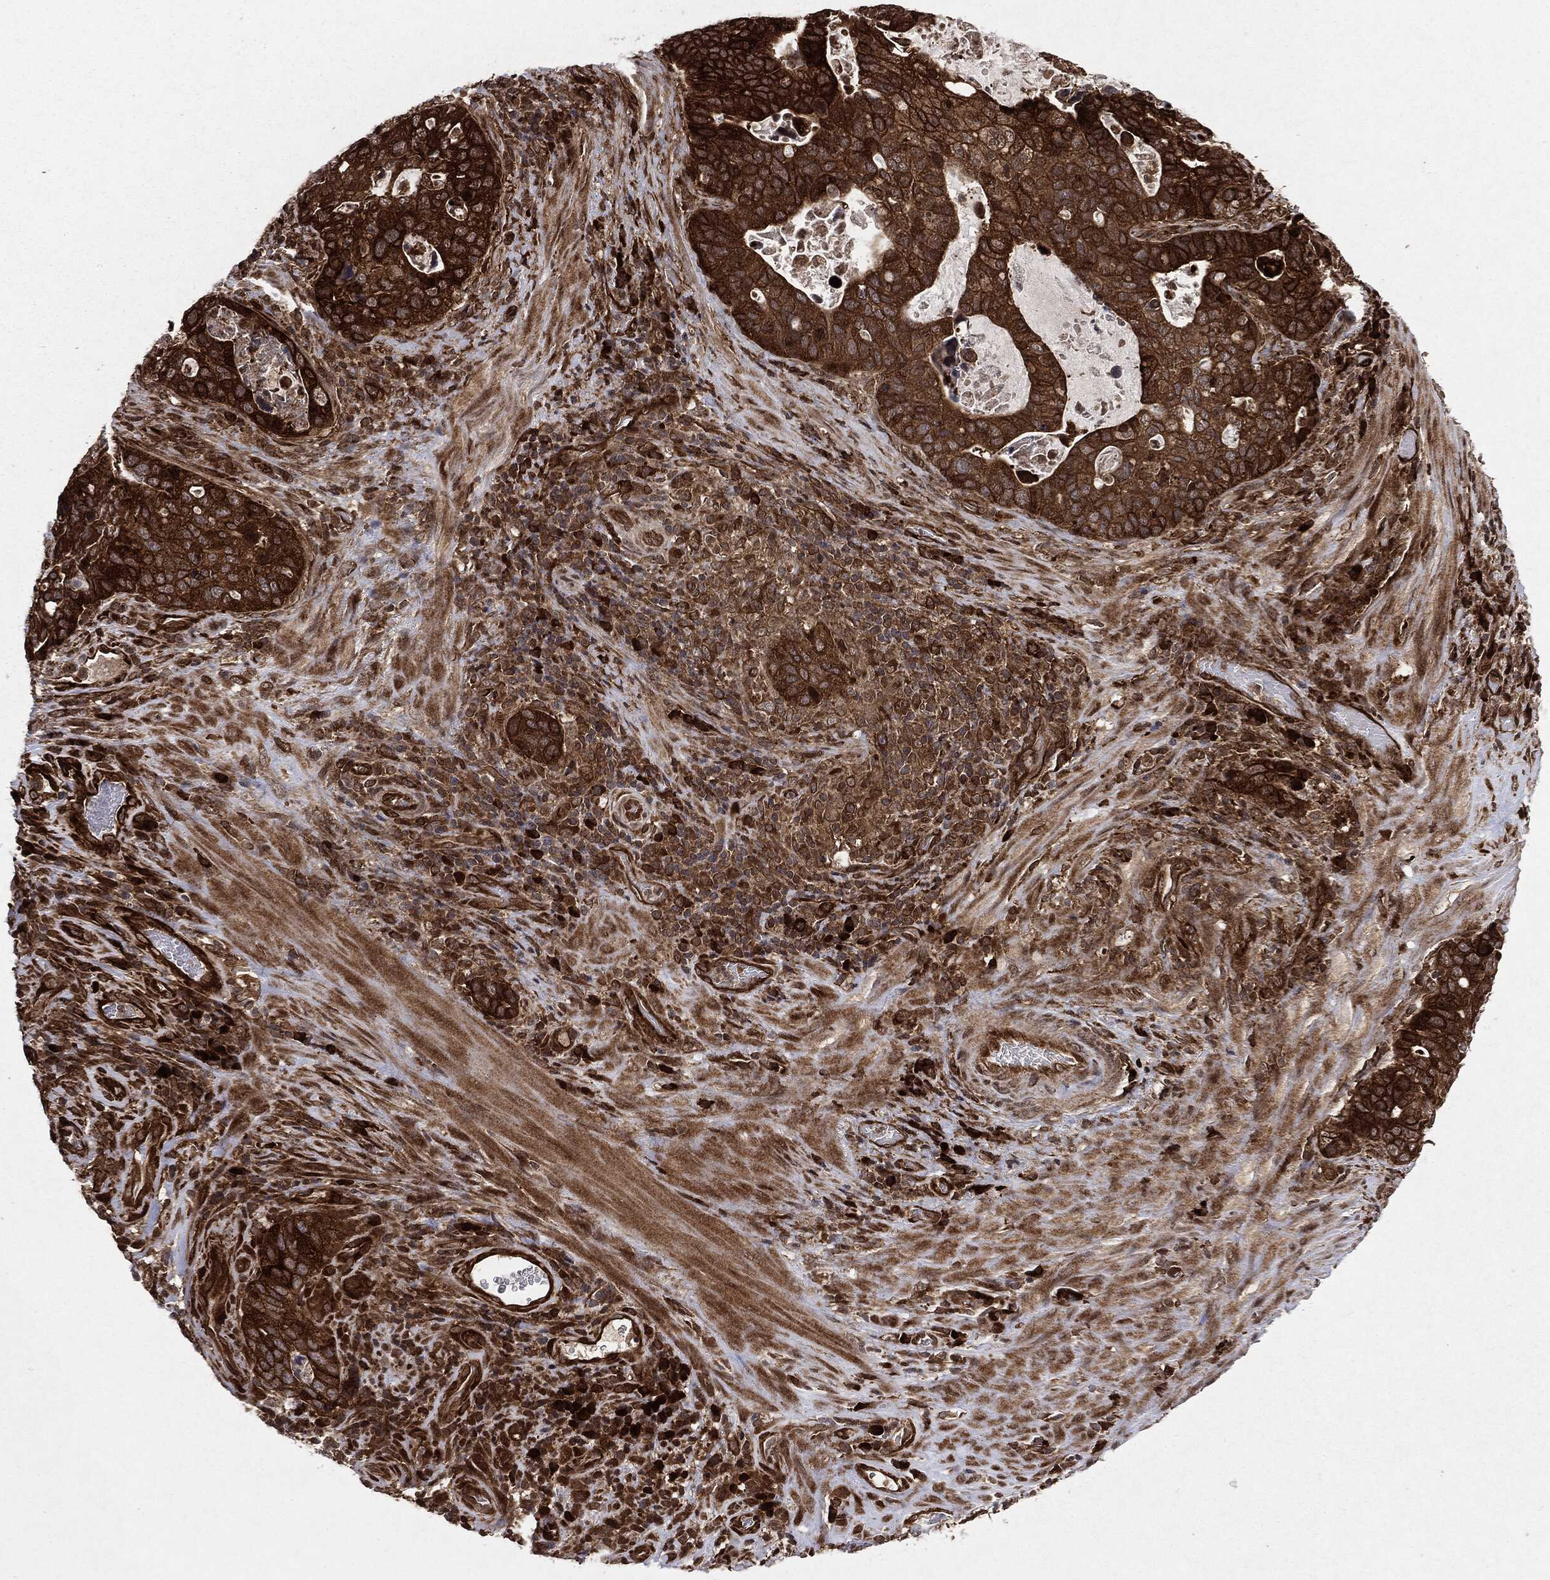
{"staining": {"intensity": "strong", "quantity": ">75%", "location": "cytoplasmic/membranous"}, "tissue": "stomach cancer", "cell_type": "Tumor cells", "image_type": "cancer", "snomed": [{"axis": "morphology", "description": "Adenocarcinoma, NOS"}, {"axis": "topography", "description": "Stomach"}], "caption": "Stomach adenocarcinoma tissue shows strong cytoplasmic/membranous positivity in approximately >75% of tumor cells, visualized by immunohistochemistry.", "gene": "OTUB1", "patient": {"sex": "male", "age": 54}}